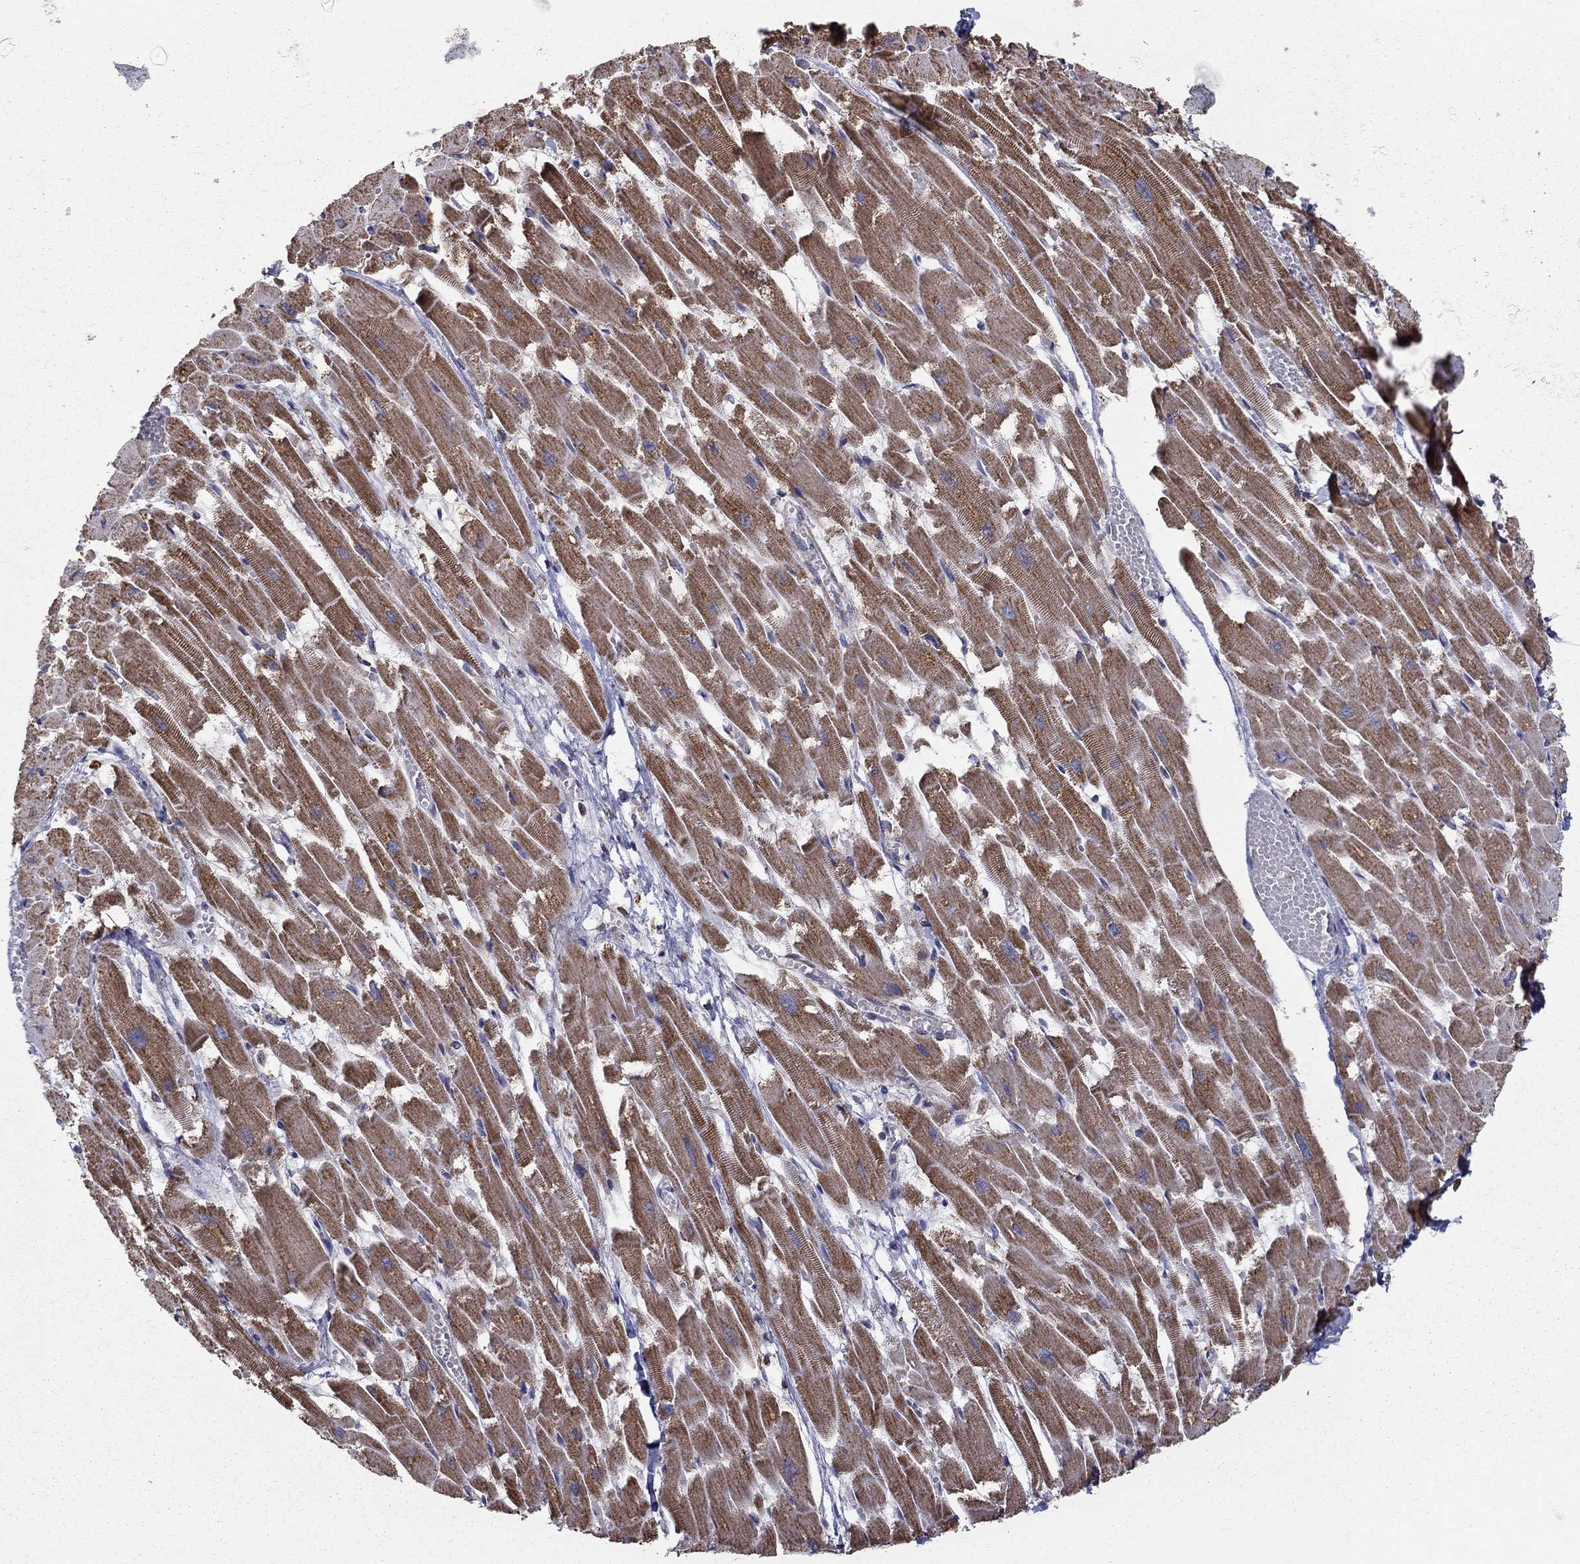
{"staining": {"intensity": "moderate", "quantity": "25%-75%", "location": "cytoplasmic/membranous"}, "tissue": "heart muscle", "cell_type": "Cardiomyocytes", "image_type": "normal", "snomed": [{"axis": "morphology", "description": "Normal tissue, NOS"}, {"axis": "topography", "description": "Heart"}], "caption": "Immunohistochemical staining of unremarkable human heart muscle demonstrates 25%-75% levels of moderate cytoplasmic/membranous protein positivity in about 25%-75% of cardiomyocytes. Immunohistochemistry stains the protein of interest in brown and the nuclei are stained blue.", "gene": "PRDX4", "patient": {"sex": "female", "age": 52}}